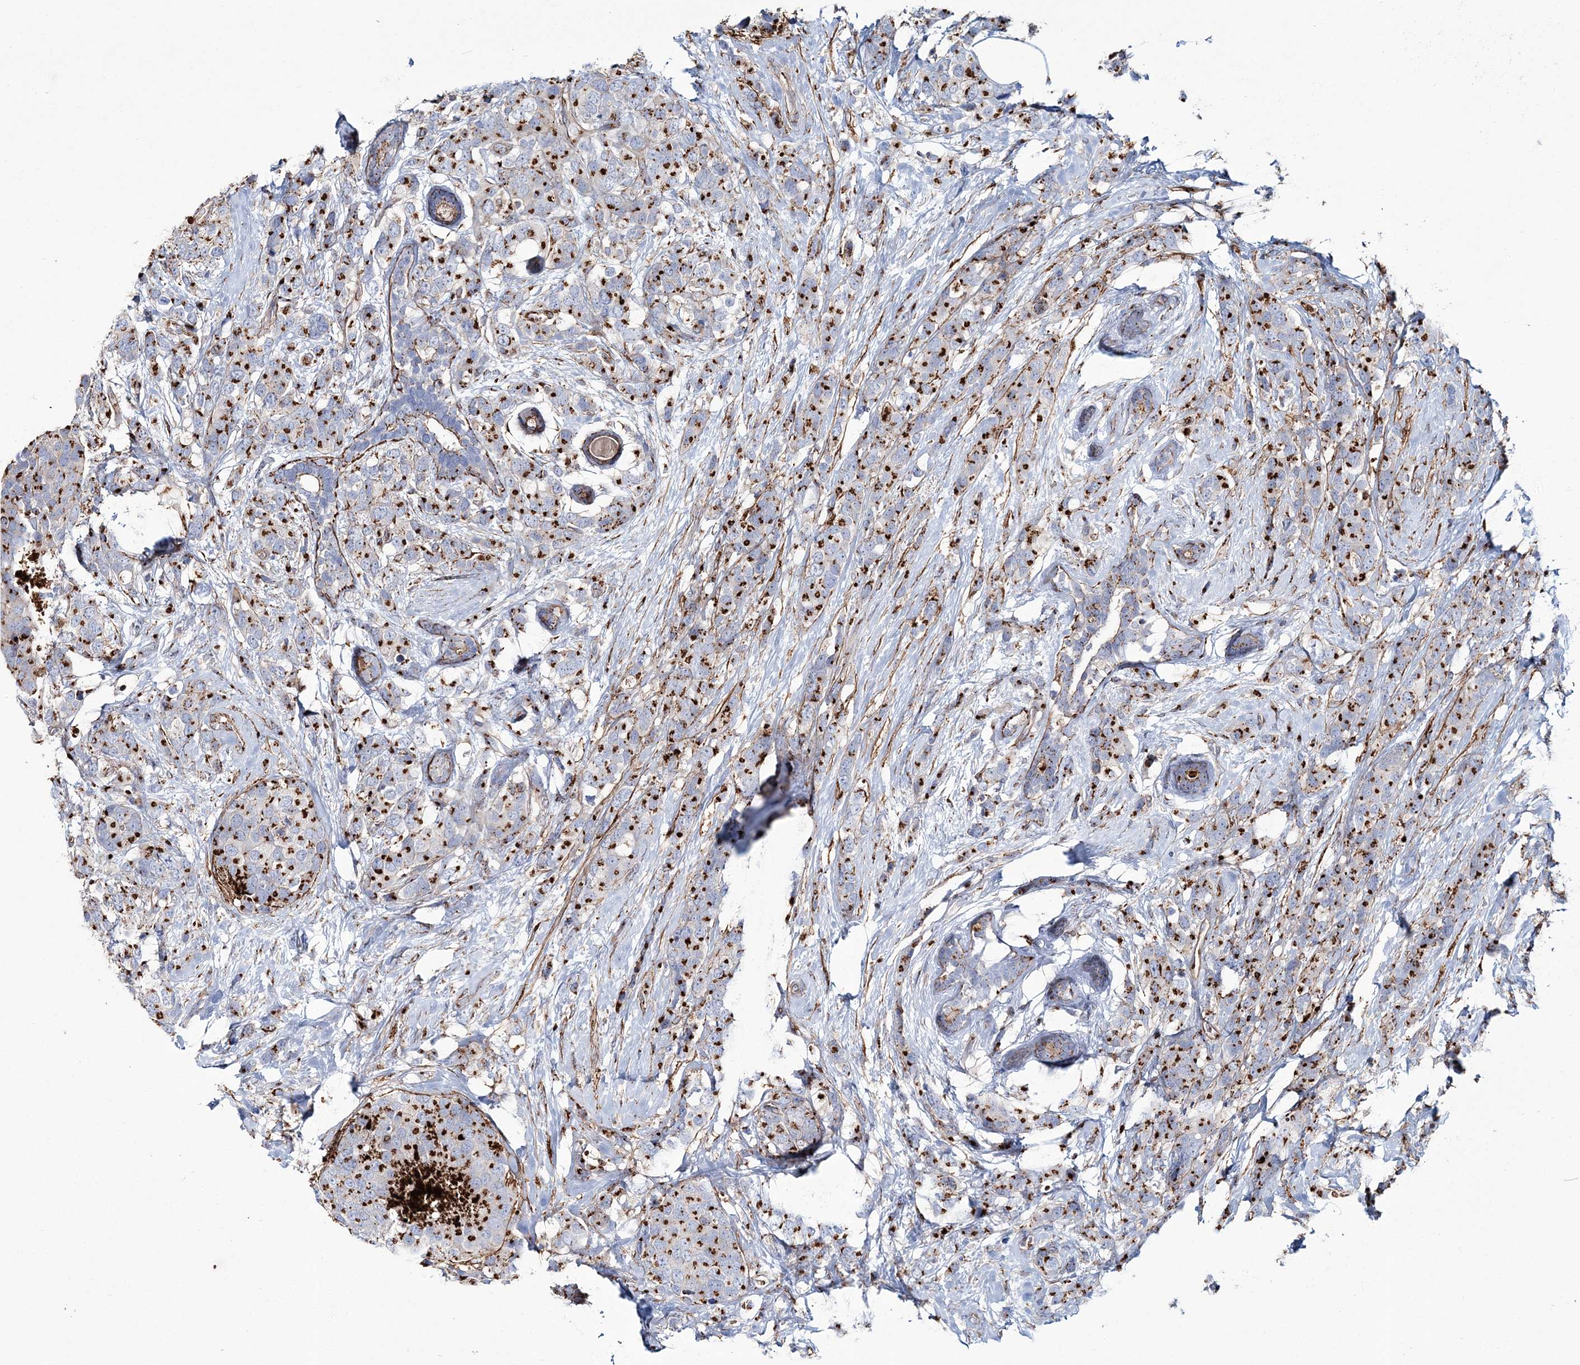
{"staining": {"intensity": "strong", "quantity": ">75%", "location": "cytoplasmic/membranous"}, "tissue": "breast cancer", "cell_type": "Tumor cells", "image_type": "cancer", "snomed": [{"axis": "morphology", "description": "Lobular carcinoma"}, {"axis": "topography", "description": "Breast"}], "caption": "Protein expression analysis of breast cancer demonstrates strong cytoplasmic/membranous expression in about >75% of tumor cells.", "gene": "MAN1A2", "patient": {"sex": "female", "age": 59}}